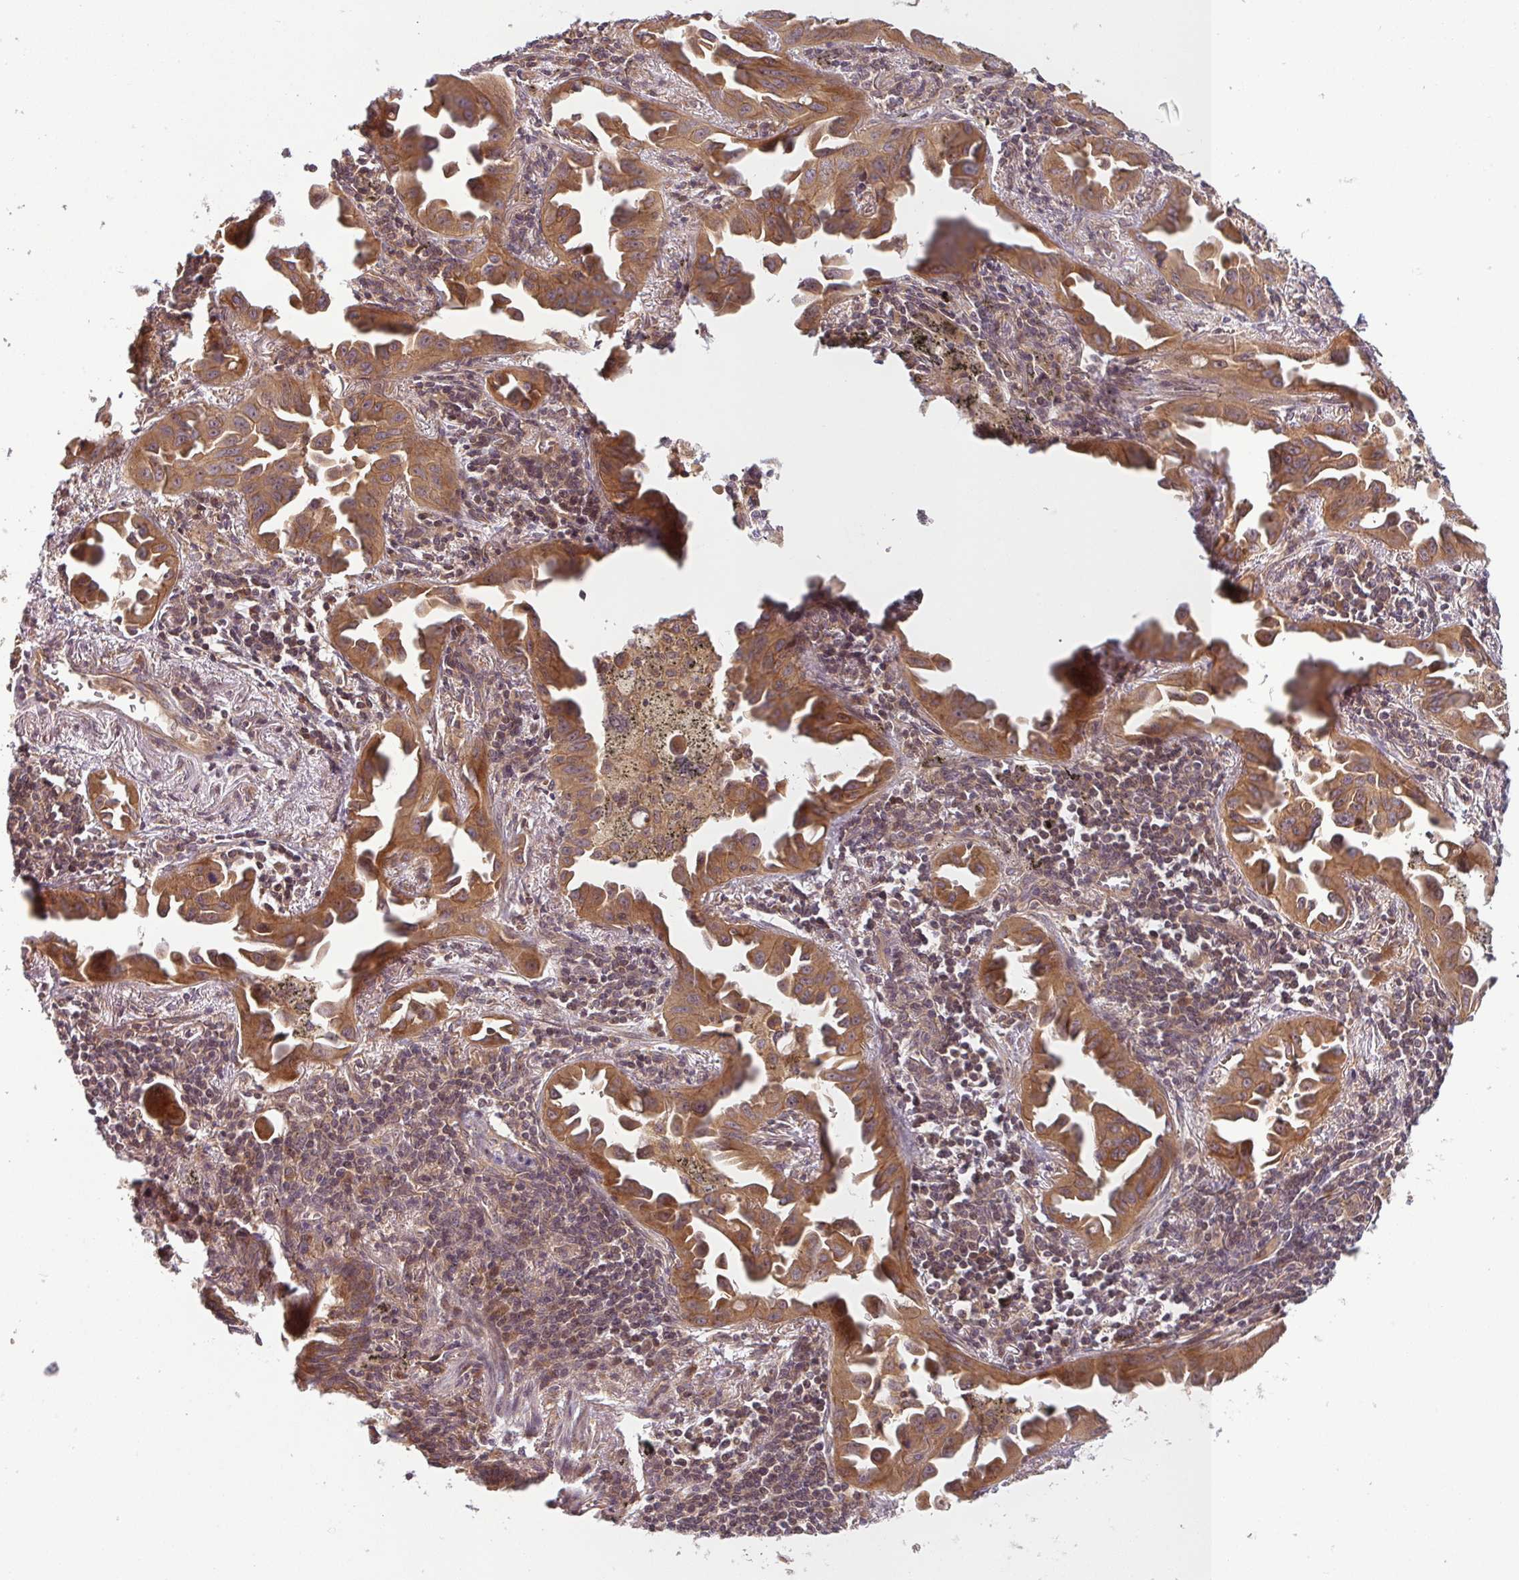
{"staining": {"intensity": "strong", "quantity": ">75%", "location": "cytoplasmic/membranous"}, "tissue": "lung cancer", "cell_type": "Tumor cells", "image_type": "cancer", "snomed": [{"axis": "morphology", "description": "Adenocarcinoma, NOS"}, {"axis": "topography", "description": "Lung"}], "caption": "An image of human lung cancer (adenocarcinoma) stained for a protein displays strong cytoplasmic/membranous brown staining in tumor cells. Using DAB (3,3'-diaminobenzidine) (brown) and hematoxylin (blue) stains, captured at high magnification using brightfield microscopy.", "gene": "RNF31", "patient": {"sex": "male", "age": 68}}